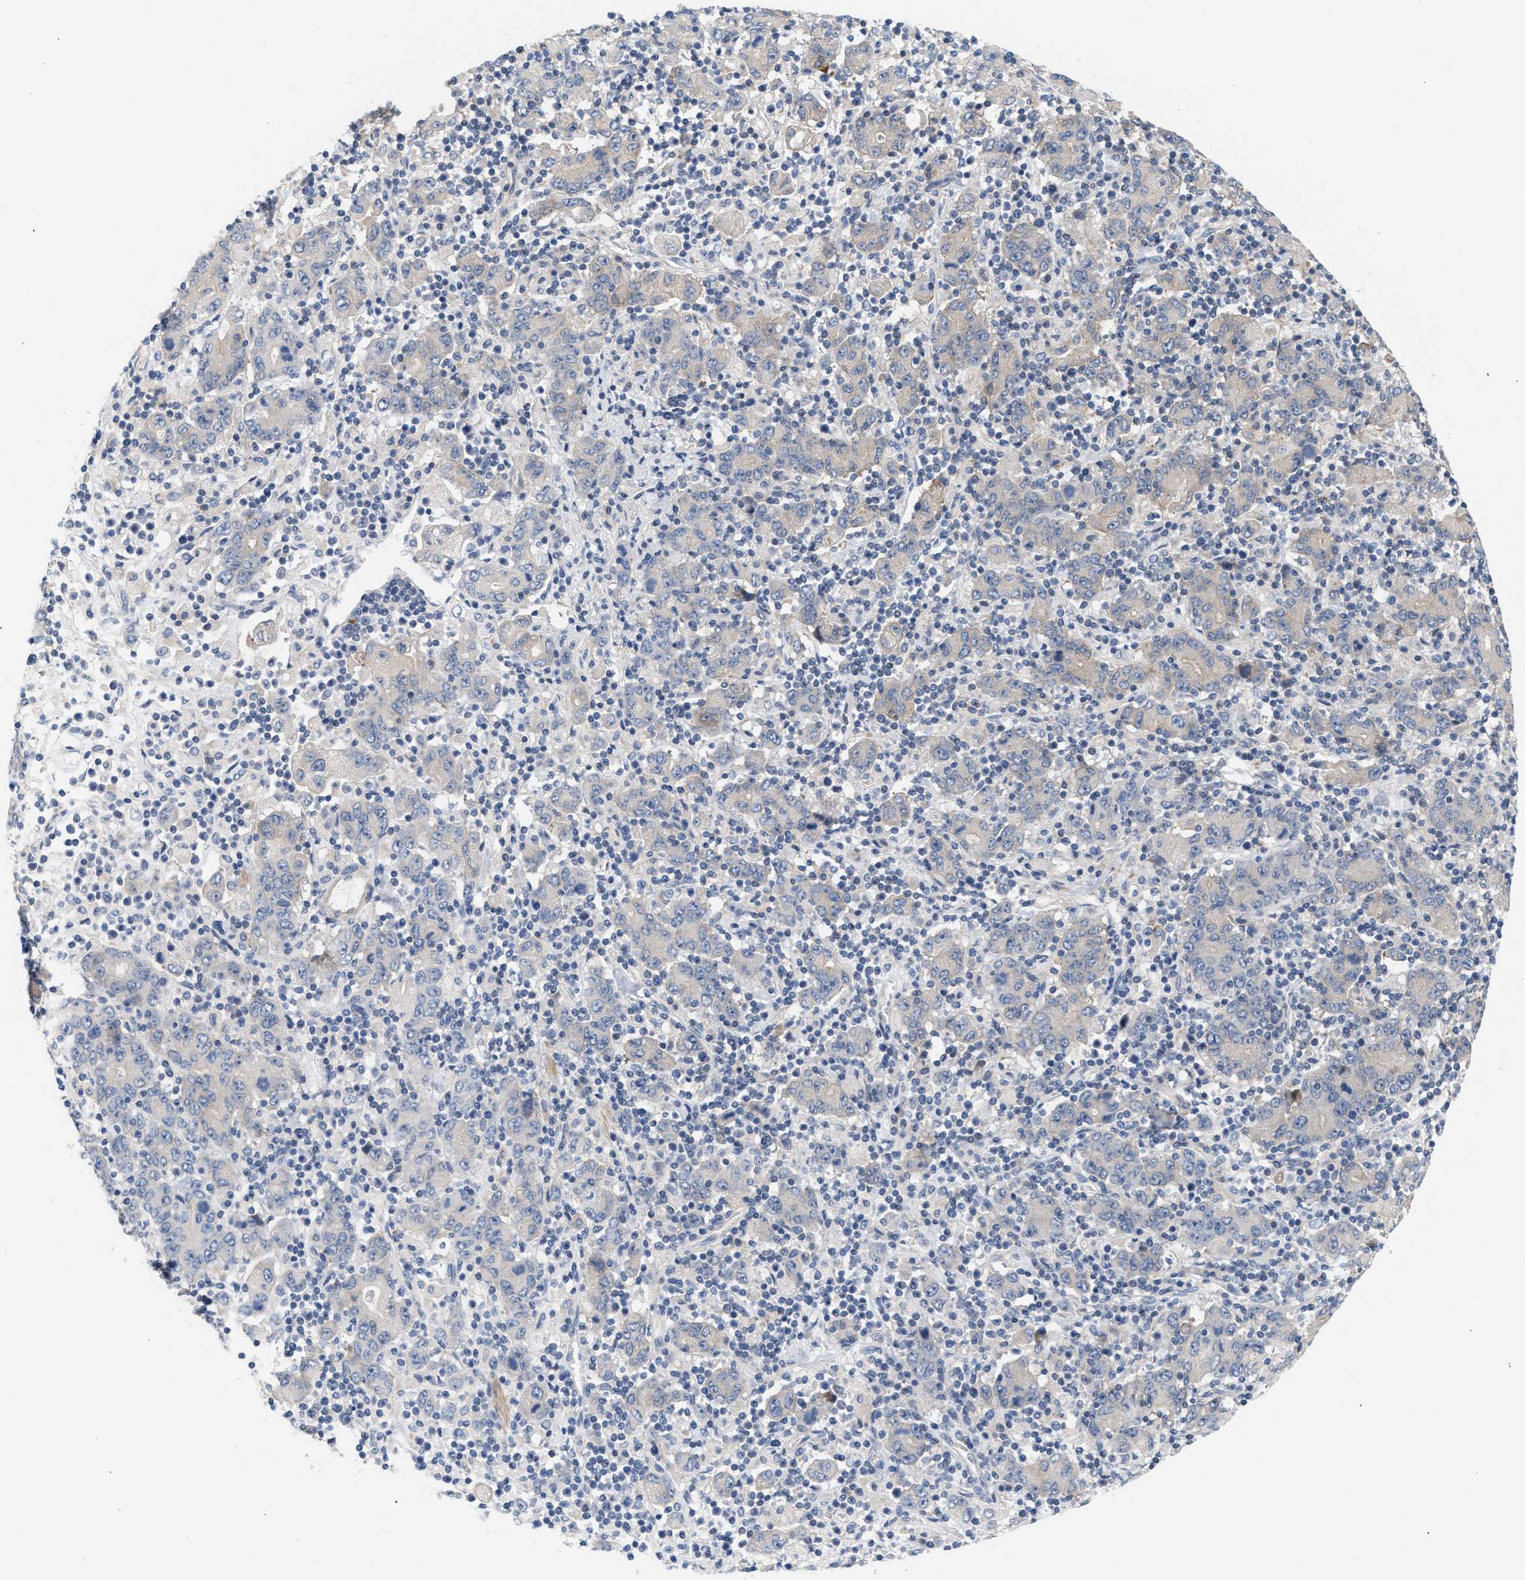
{"staining": {"intensity": "weak", "quantity": "<25%", "location": "cytoplasmic/membranous"}, "tissue": "stomach cancer", "cell_type": "Tumor cells", "image_type": "cancer", "snomed": [{"axis": "morphology", "description": "Adenocarcinoma, NOS"}, {"axis": "topography", "description": "Stomach, upper"}], "caption": "Protein analysis of adenocarcinoma (stomach) displays no significant positivity in tumor cells.", "gene": "LRCH1", "patient": {"sex": "male", "age": 69}}